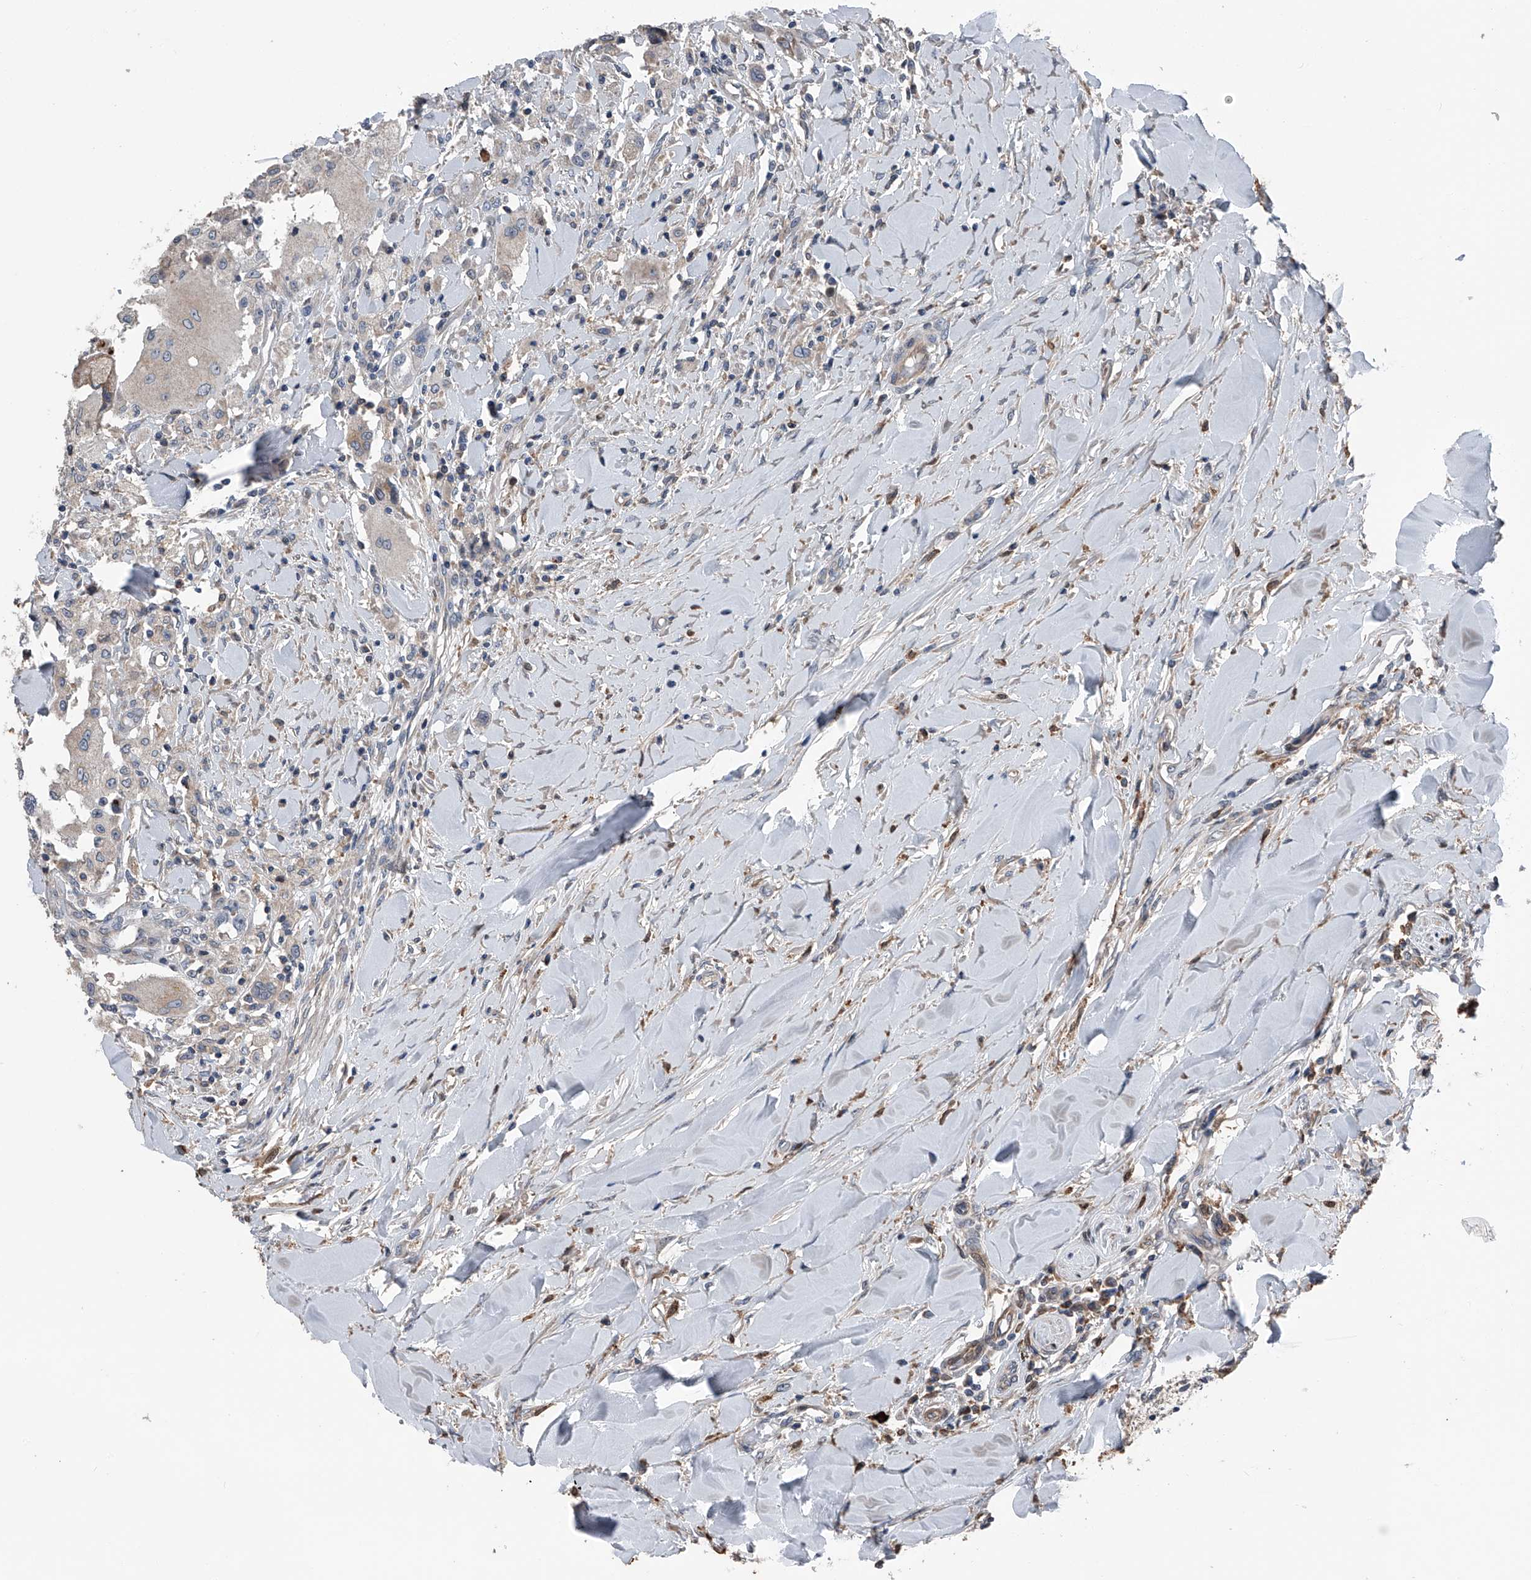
{"staining": {"intensity": "weak", "quantity": "<25%", "location": "cytoplasmic/membranous"}, "tissue": "head and neck cancer", "cell_type": "Tumor cells", "image_type": "cancer", "snomed": [{"axis": "morphology", "description": "Normal tissue, NOS"}, {"axis": "morphology", "description": "Squamous cell carcinoma, NOS"}, {"axis": "topography", "description": "Skeletal muscle"}, {"axis": "topography", "description": "Head-Neck"}], "caption": "Immunohistochemistry image of neoplastic tissue: squamous cell carcinoma (head and neck) stained with DAB (3,3'-diaminobenzidine) reveals no significant protein staining in tumor cells. (DAB (3,3'-diaminobenzidine) IHC, high magnification).", "gene": "DST", "patient": {"sex": "male", "age": 51}}